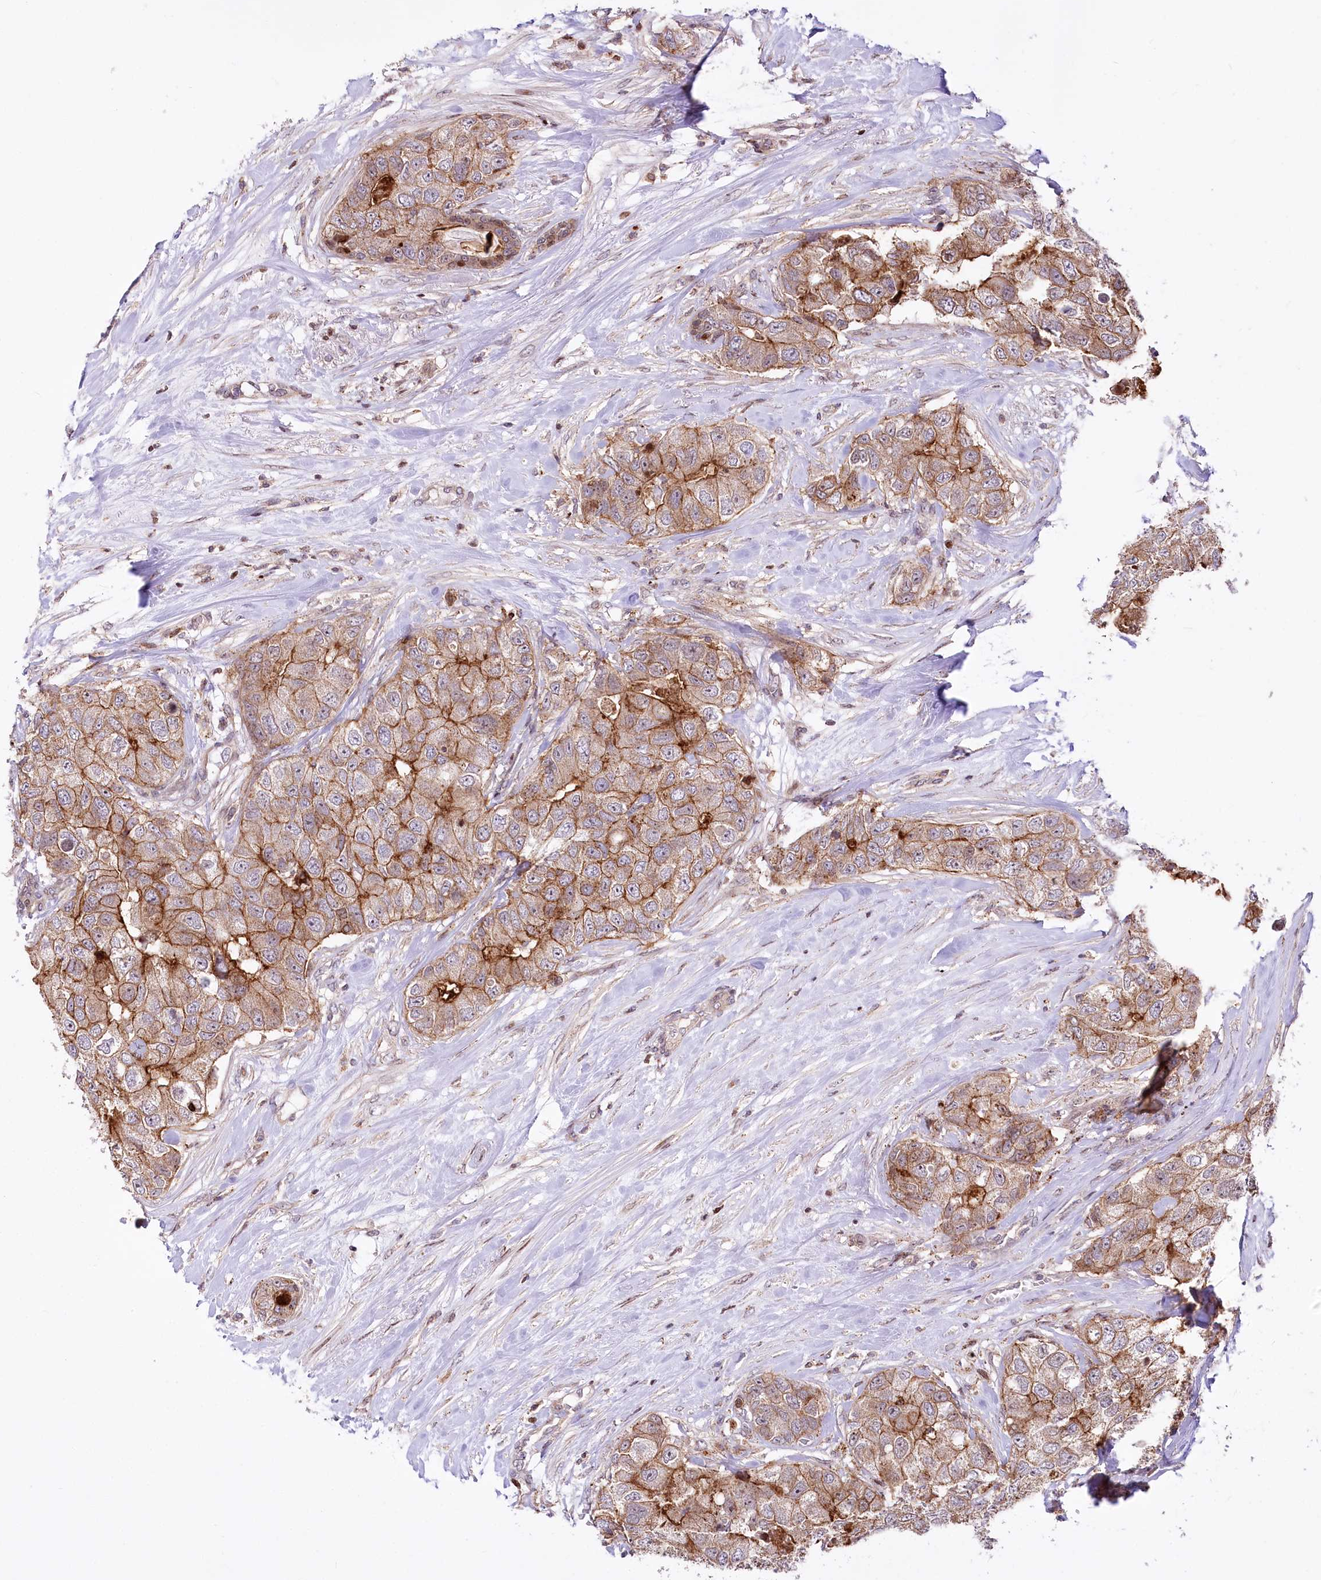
{"staining": {"intensity": "moderate", "quantity": ">75%", "location": "cytoplasmic/membranous"}, "tissue": "breast cancer", "cell_type": "Tumor cells", "image_type": "cancer", "snomed": [{"axis": "morphology", "description": "Duct carcinoma"}, {"axis": "topography", "description": "Breast"}], "caption": "DAB immunohistochemical staining of human breast cancer (intraductal carcinoma) reveals moderate cytoplasmic/membranous protein expression in about >75% of tumor cells. (Brightfield microscopy of DAB IHC at high magnification).", "gene": "ZFYVE27", "patient": {"sex": "female", "age": 62}}